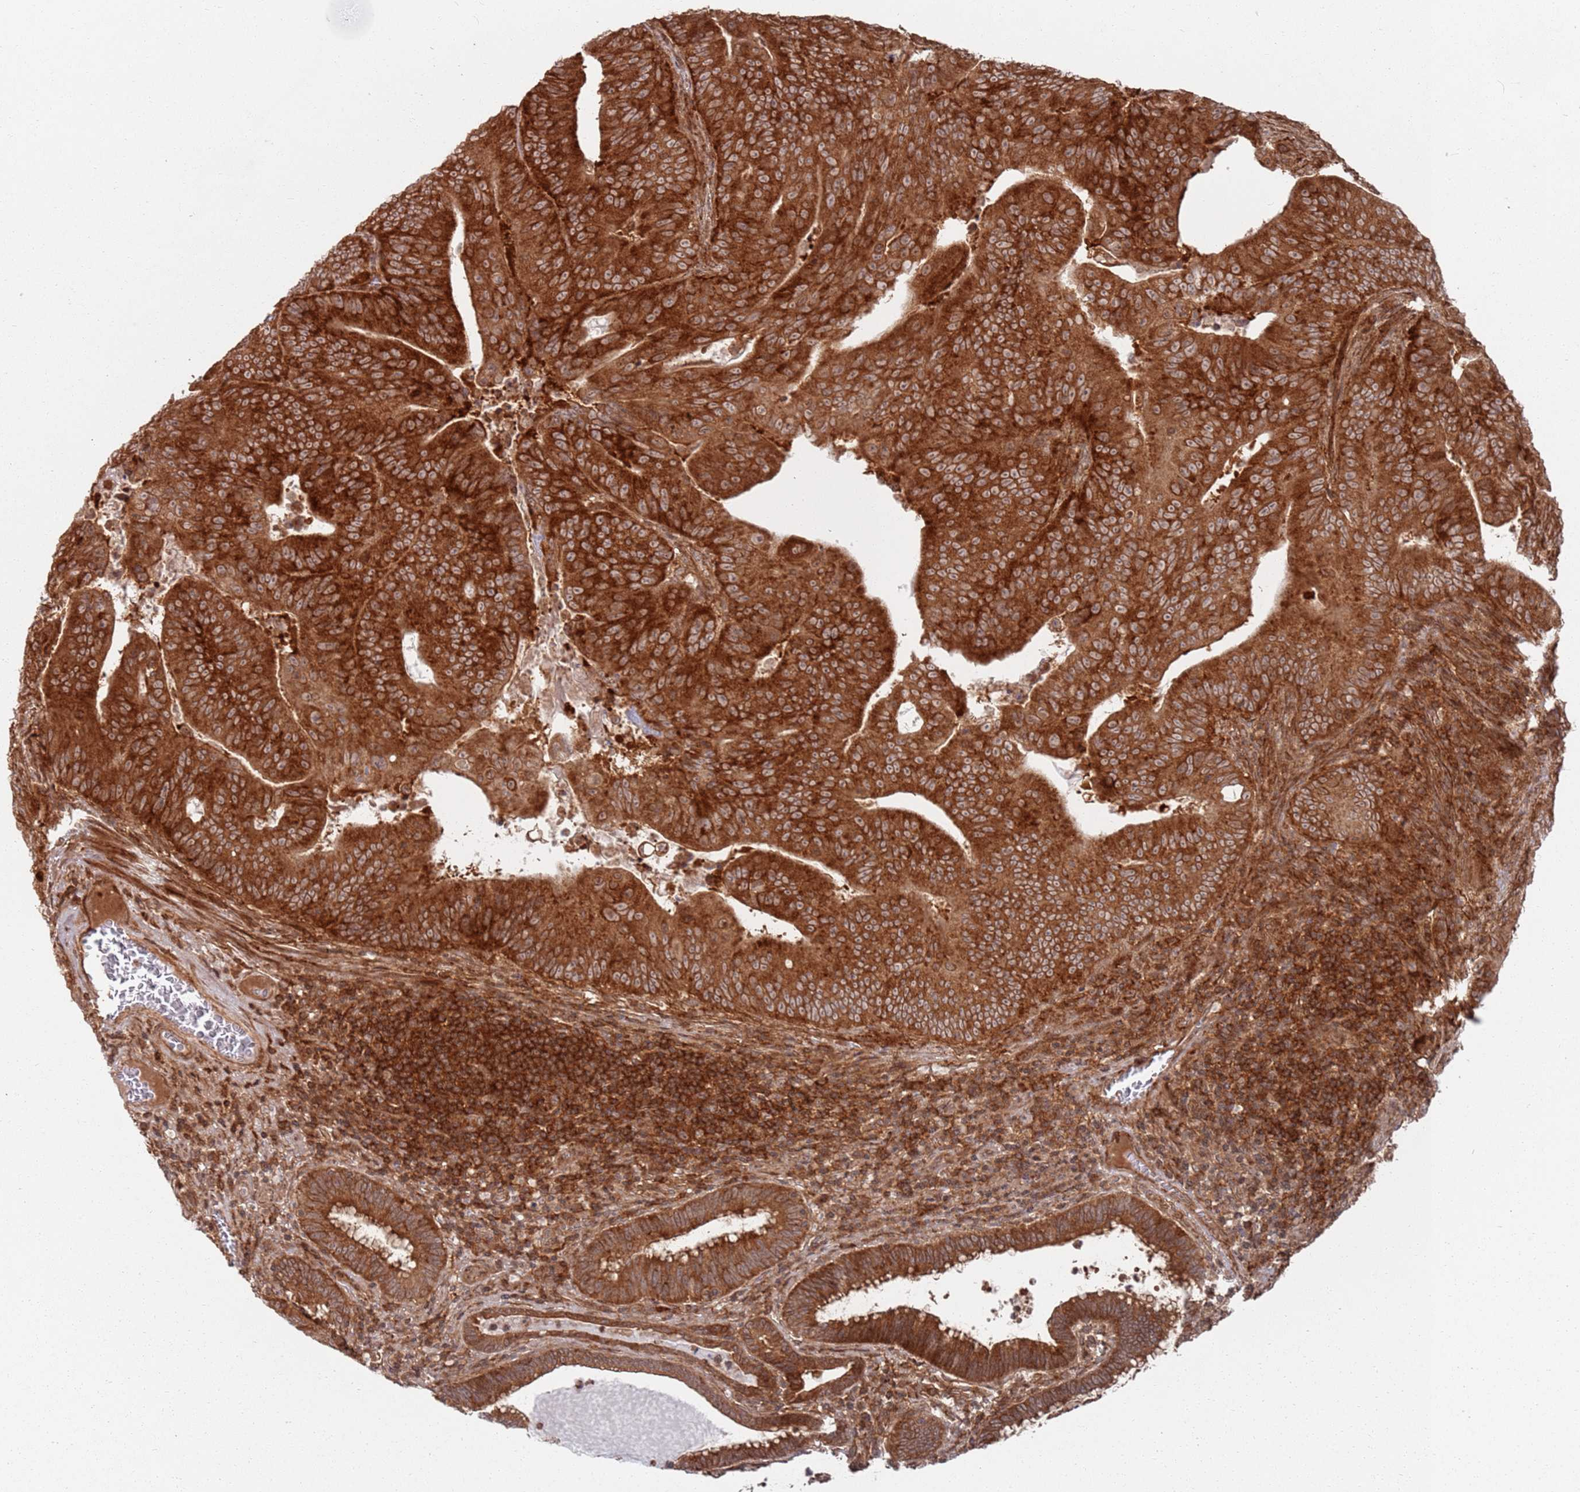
{"staining": {"intensity": "strong", "quantity": ">75%", "location": "cytoplasmic/membranous"}, "tissue": "colorectal cancer", "cell_type": "Tumor cells", "image_type": "cancer", "snomed": [{"axis": "morphology", "description": "Adenocarcinoma, NOS"}, {"axis": "topography", "description": "Rectum"}], "caption": "Tumor cells show high levels of strong cytoplasmic/membranous positivity in approximately >75% of cells in adenocarcinoma (colorectal). (DAB (3,3'-diaminobenzidine) IHC, brown staining for protein, blue staining for nuclei).", "gene": "PIH1D1", "patient": {"sex": "female", "age": 75}}